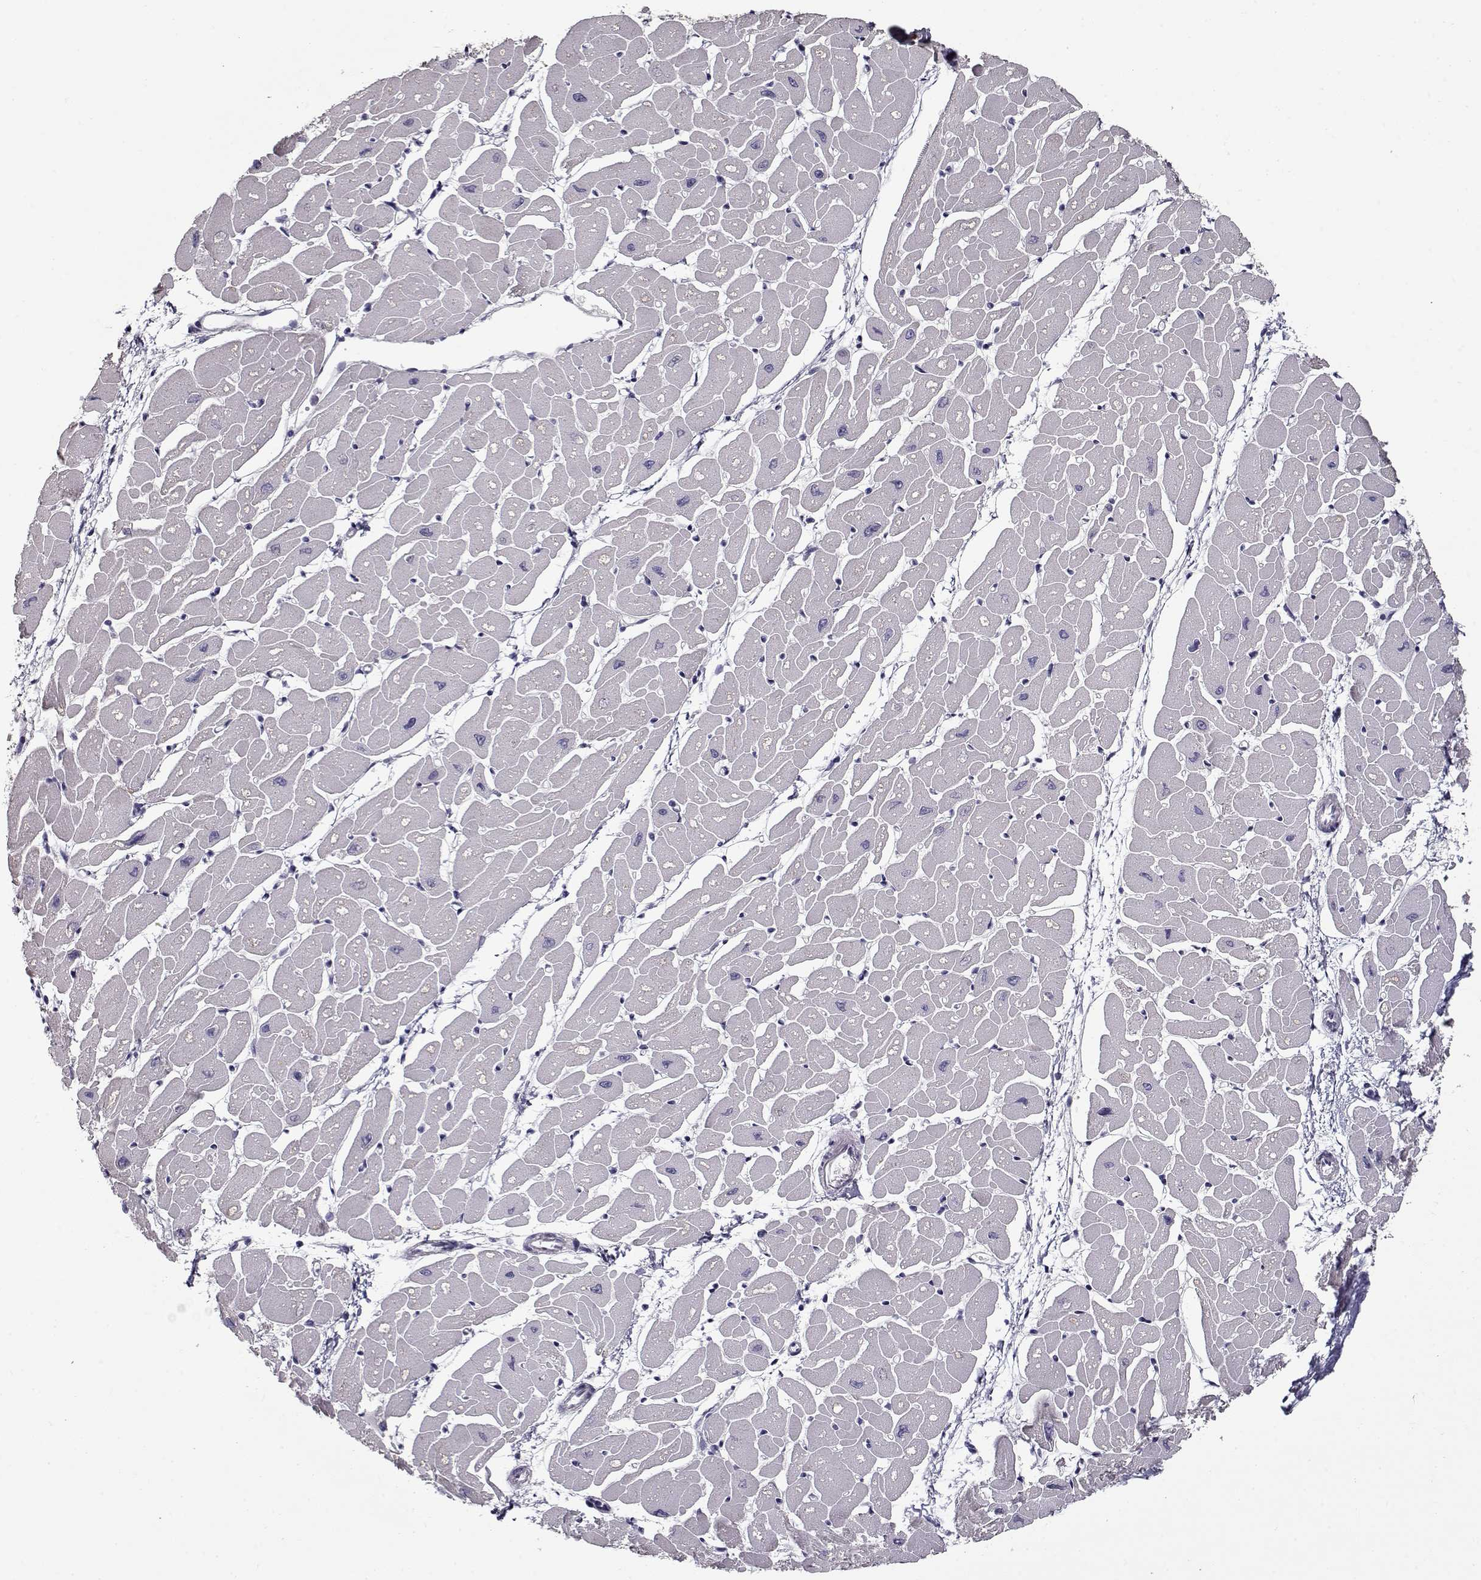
{"staining": {"intensity": "moderate", "quantity": "<25%", "location": "nuclear"}, "tissue": "heart muscle", "cell_type": "Cardiomyocytes", "image_type": "normal", "snomed": [{"axis": "morphology", "description": "Normal tissue, NOS"}, {"axis": "topography", "description": "Heart"}], "caption": "The histopathology image reveals staining of benign heart muscle, revealing moderate nuclear protein expression (brown color) within cardiomyocytes. (DAB (3,3'-diaminobenzidine) IHC with brightfield microscopy, high magnification).", "gene": "PRMT1", "patient": {"sex": "male", "age": 57}}